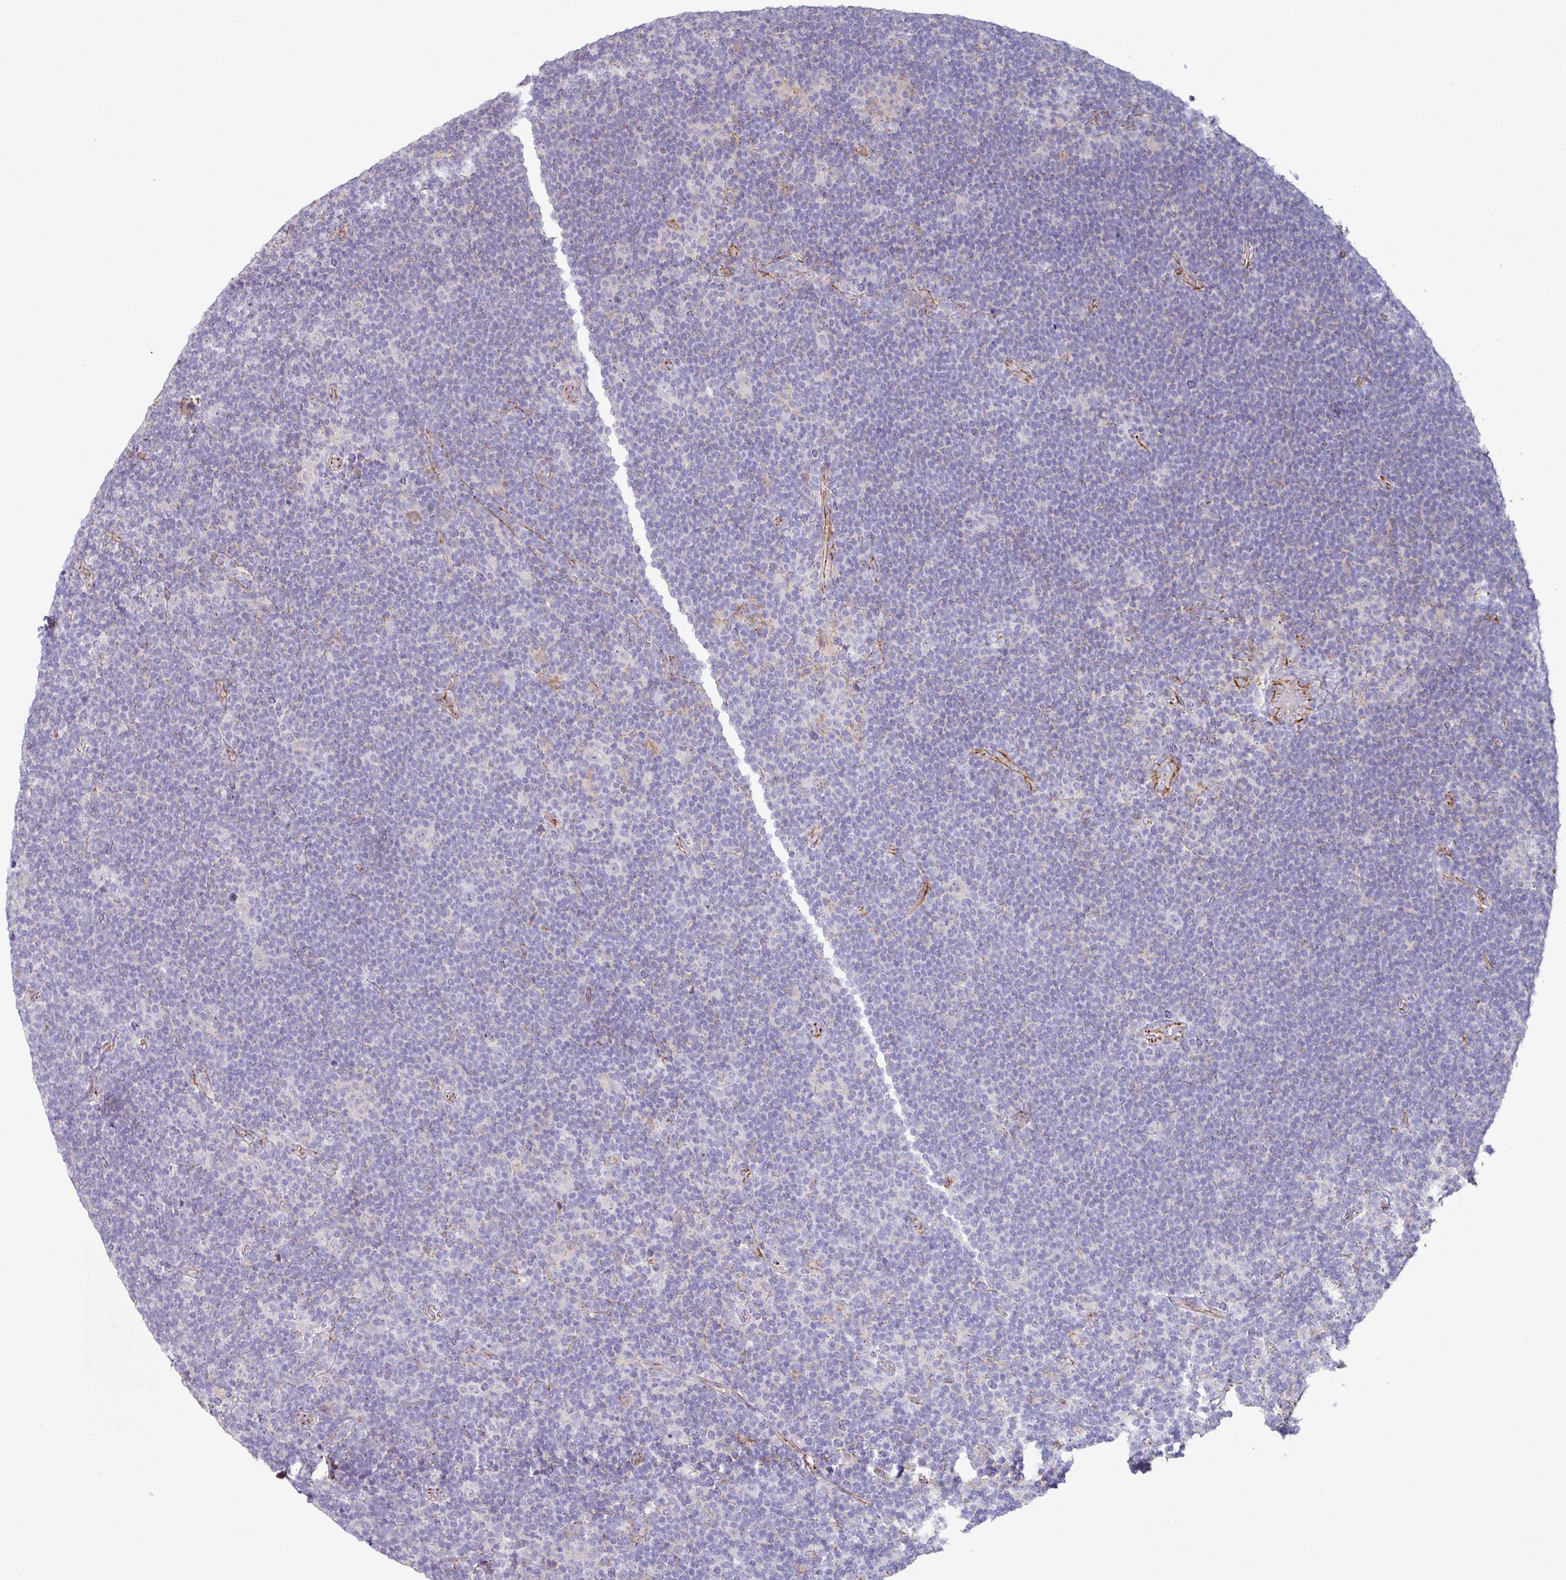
{"staining": {"intensity": "negative", "quantity": "none", "location": "none"}, "tissue": "lymphoma", "cell_type": "Tumor cells", "image_type": "cancer", "snomed": [{"axis": "morphology", "description": "Hodgkin's disease, NOS"}, {"axis": "topography", "description": "Lymph node"}], "caption": "Protein analysis of Hodgkin's disease reveals no significant expression in tumor cells. The staining was performed using DAB to visualize the protein expression in brown, while the nuclei were stained in blue with hematoxylin (Magnification: 20x).", "gene": "JUP", "patient": {"sex": "female", "age": 57}}